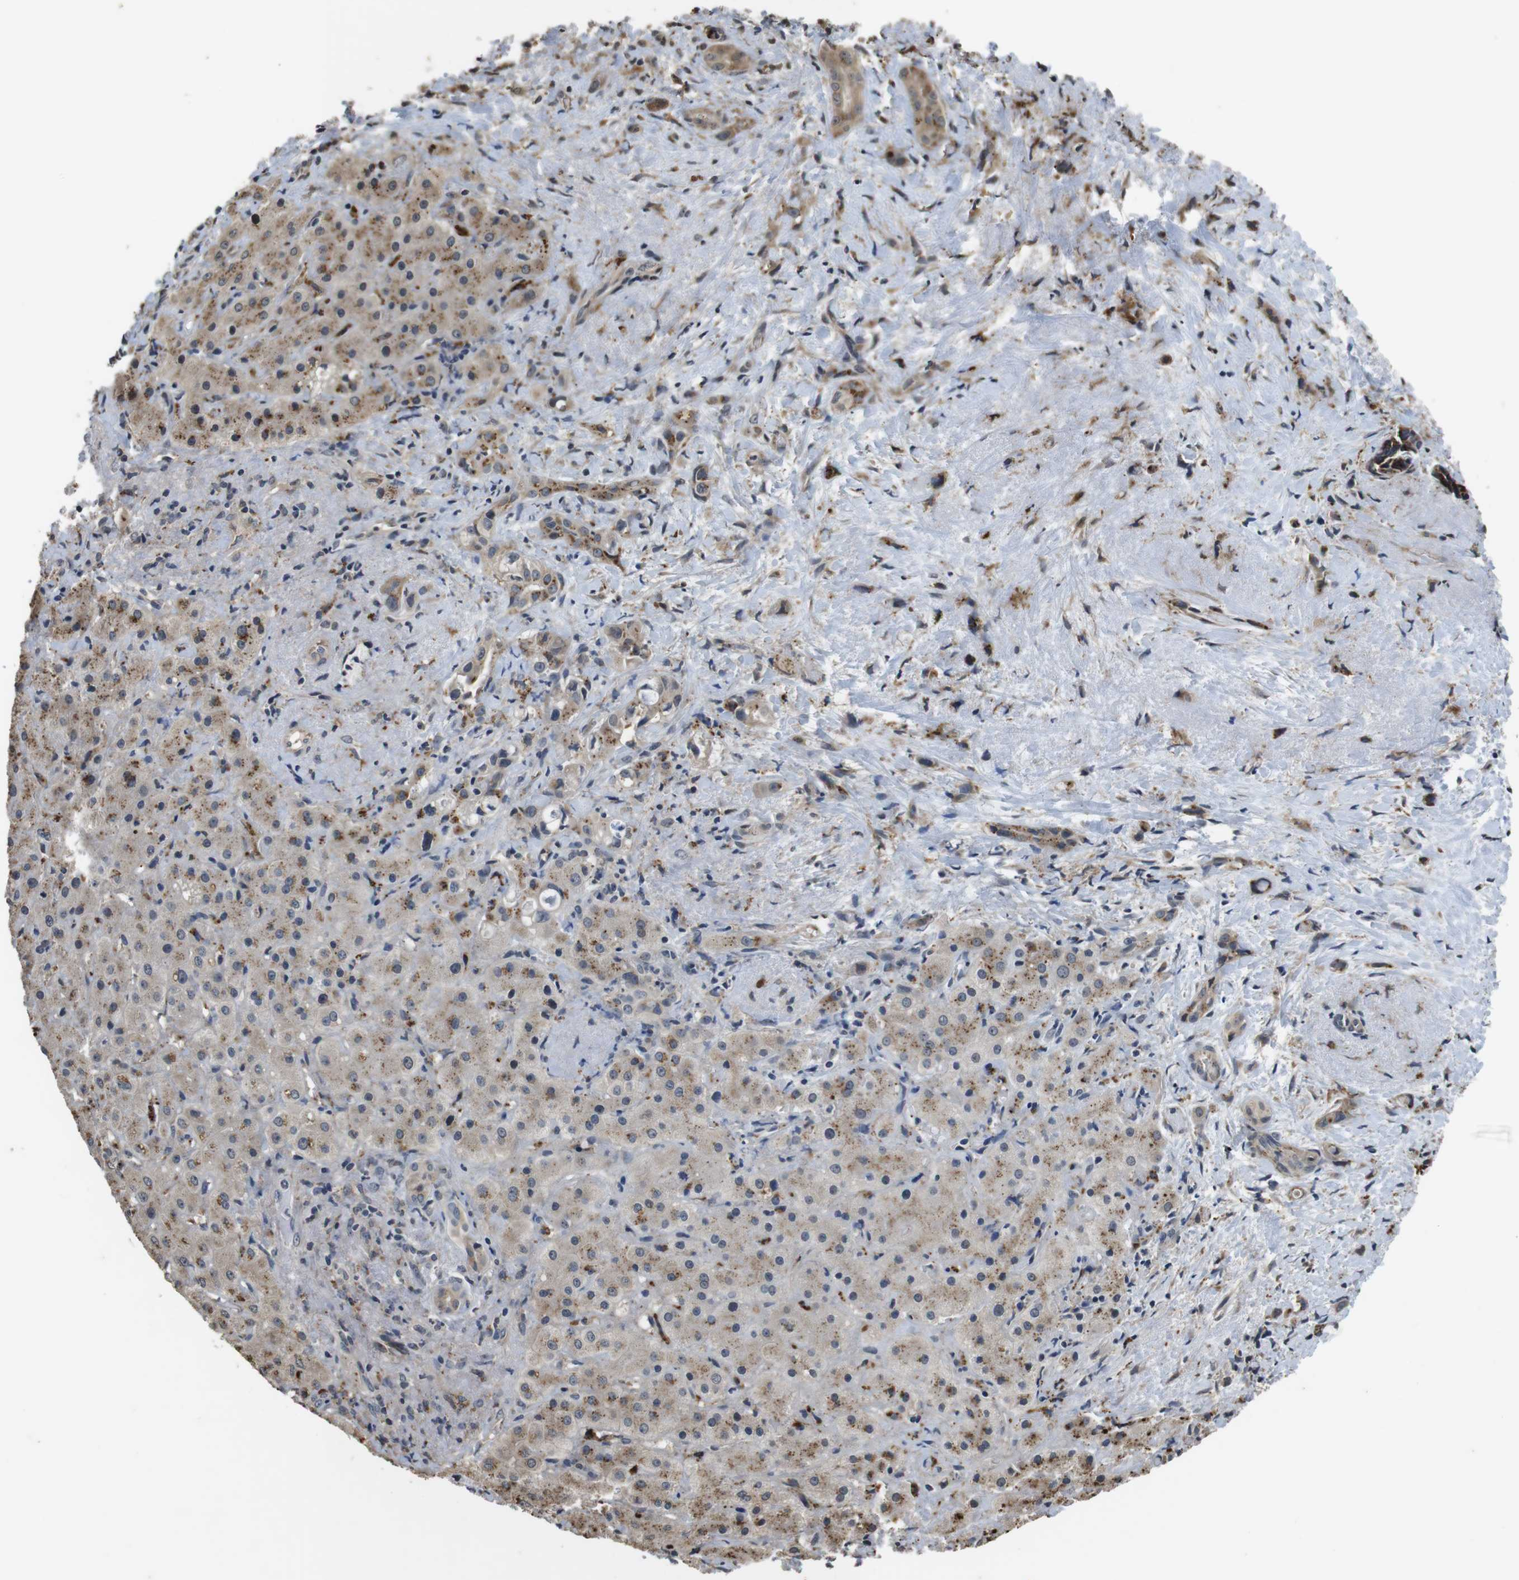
{"staining": {"intensity": "weak", "quantity": "25%-75%", "location": "cytoplasmic/membranous"}, "tissue": "liver cancer", "cell_type": "Tumor cells", "image_type": "cancer", "snomed": [{"axis": "morphology", "description": "Cholangiocarcinoma"}, {"axis": "topography", "description": "Liver"}], "caption": "There is low levels of weak cytoplasmic/membranous positivity in tumor cells of cholangiocarcinoma (liver), as demonstrated by immunohistochemical staining (brown color).", "gene": "FZD10", "patient": {"sex": "female", "age": 65}}